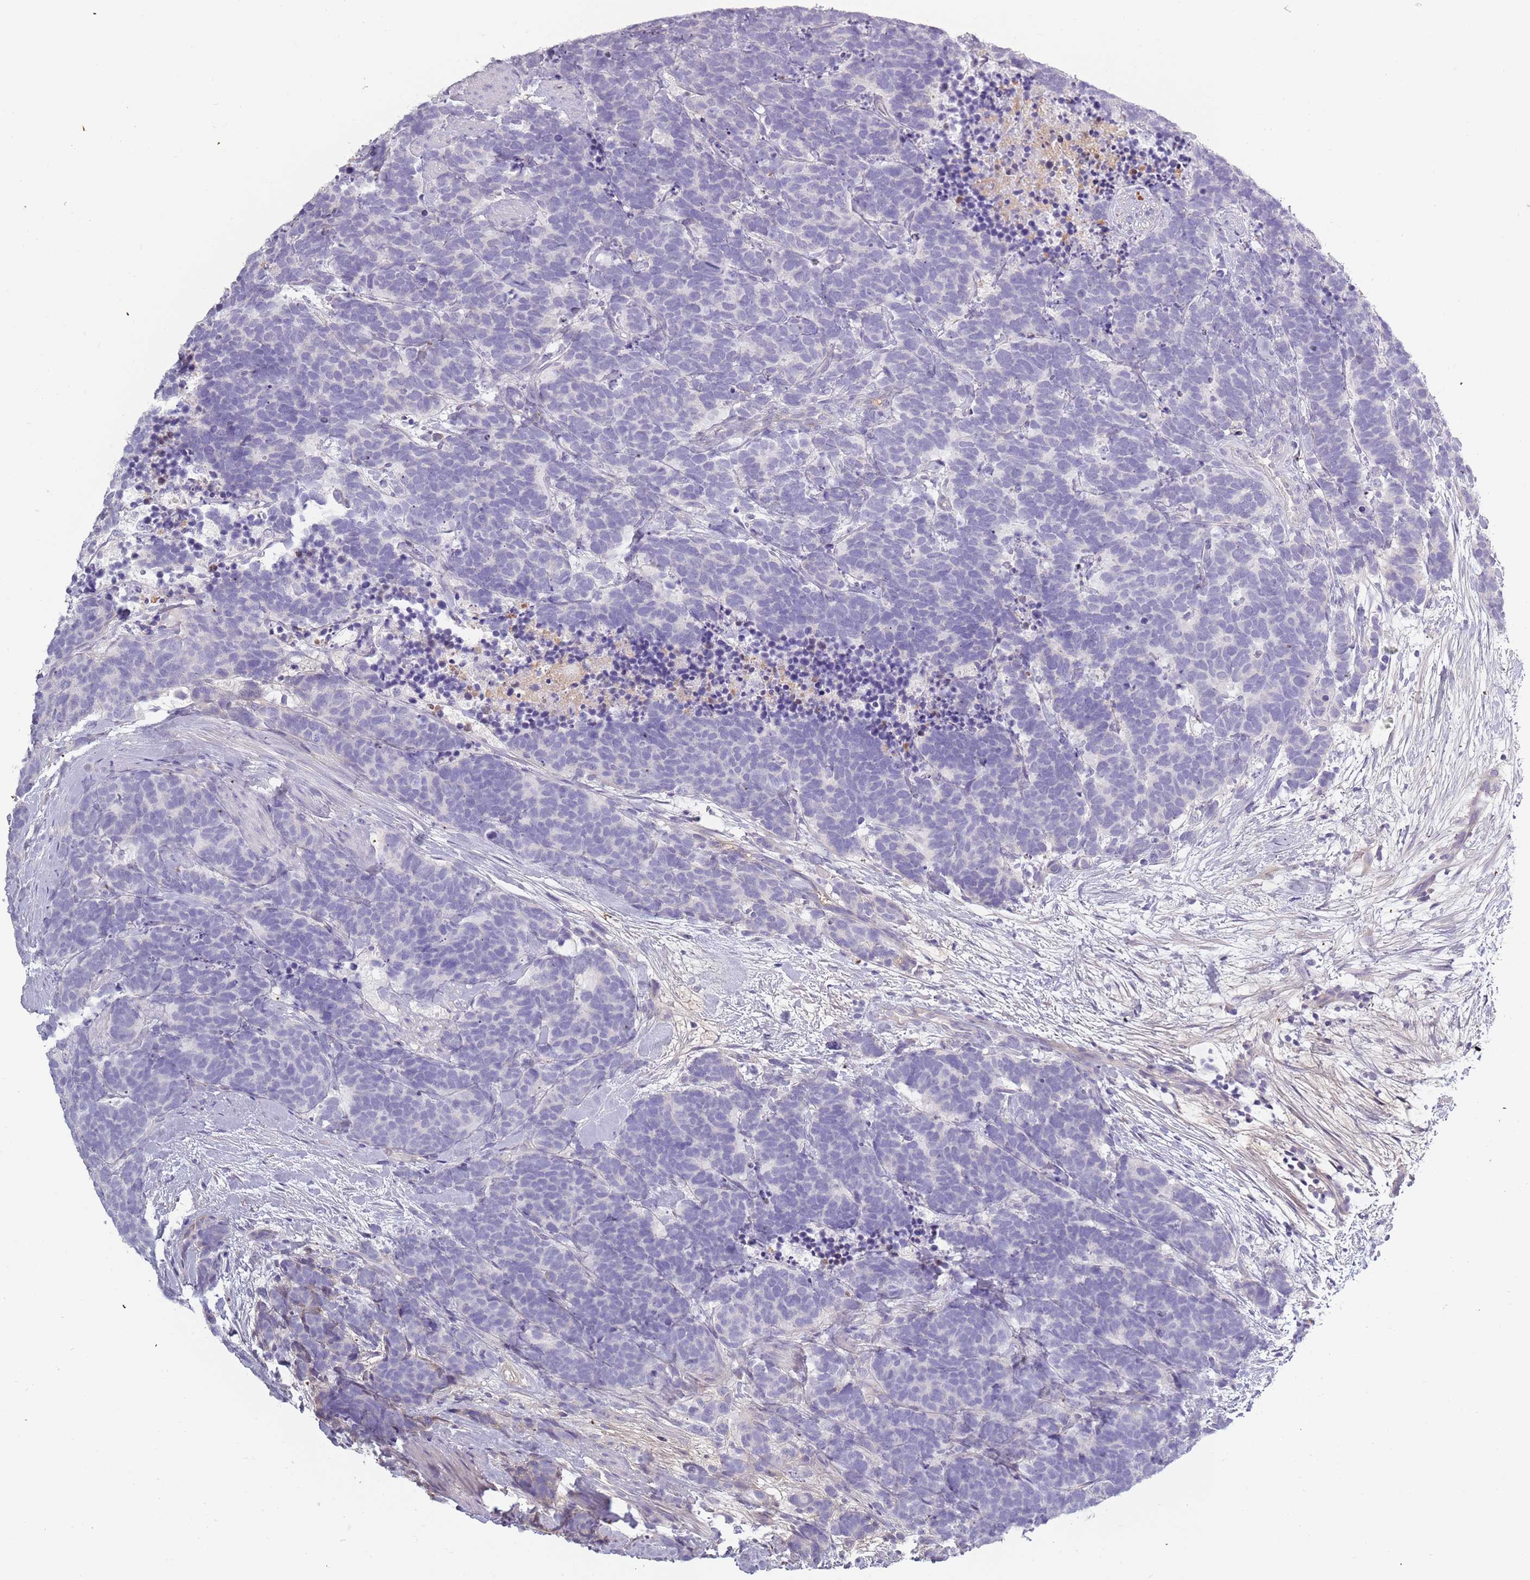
{"staining": {"intensity": "negative", "quantity": "none", "location": "none"}, "tissue": "carcinoid", "cell_type": "Tumor cells", "image_type": "cancer", "snomed": [{"axis": "morphology", "description": "Carcinoma, NOS"}, {"axis": "morphology", "description": "Carcinoid, malignant, NOS"}, {"axis": "topography", "description": "Prostate"}], "caption": "Tumor cells are negative for brown protein staining in carcinoid (malignant).", "gene": "TNFRSF6B", "patient": {"sex": "male", "age": 57}}